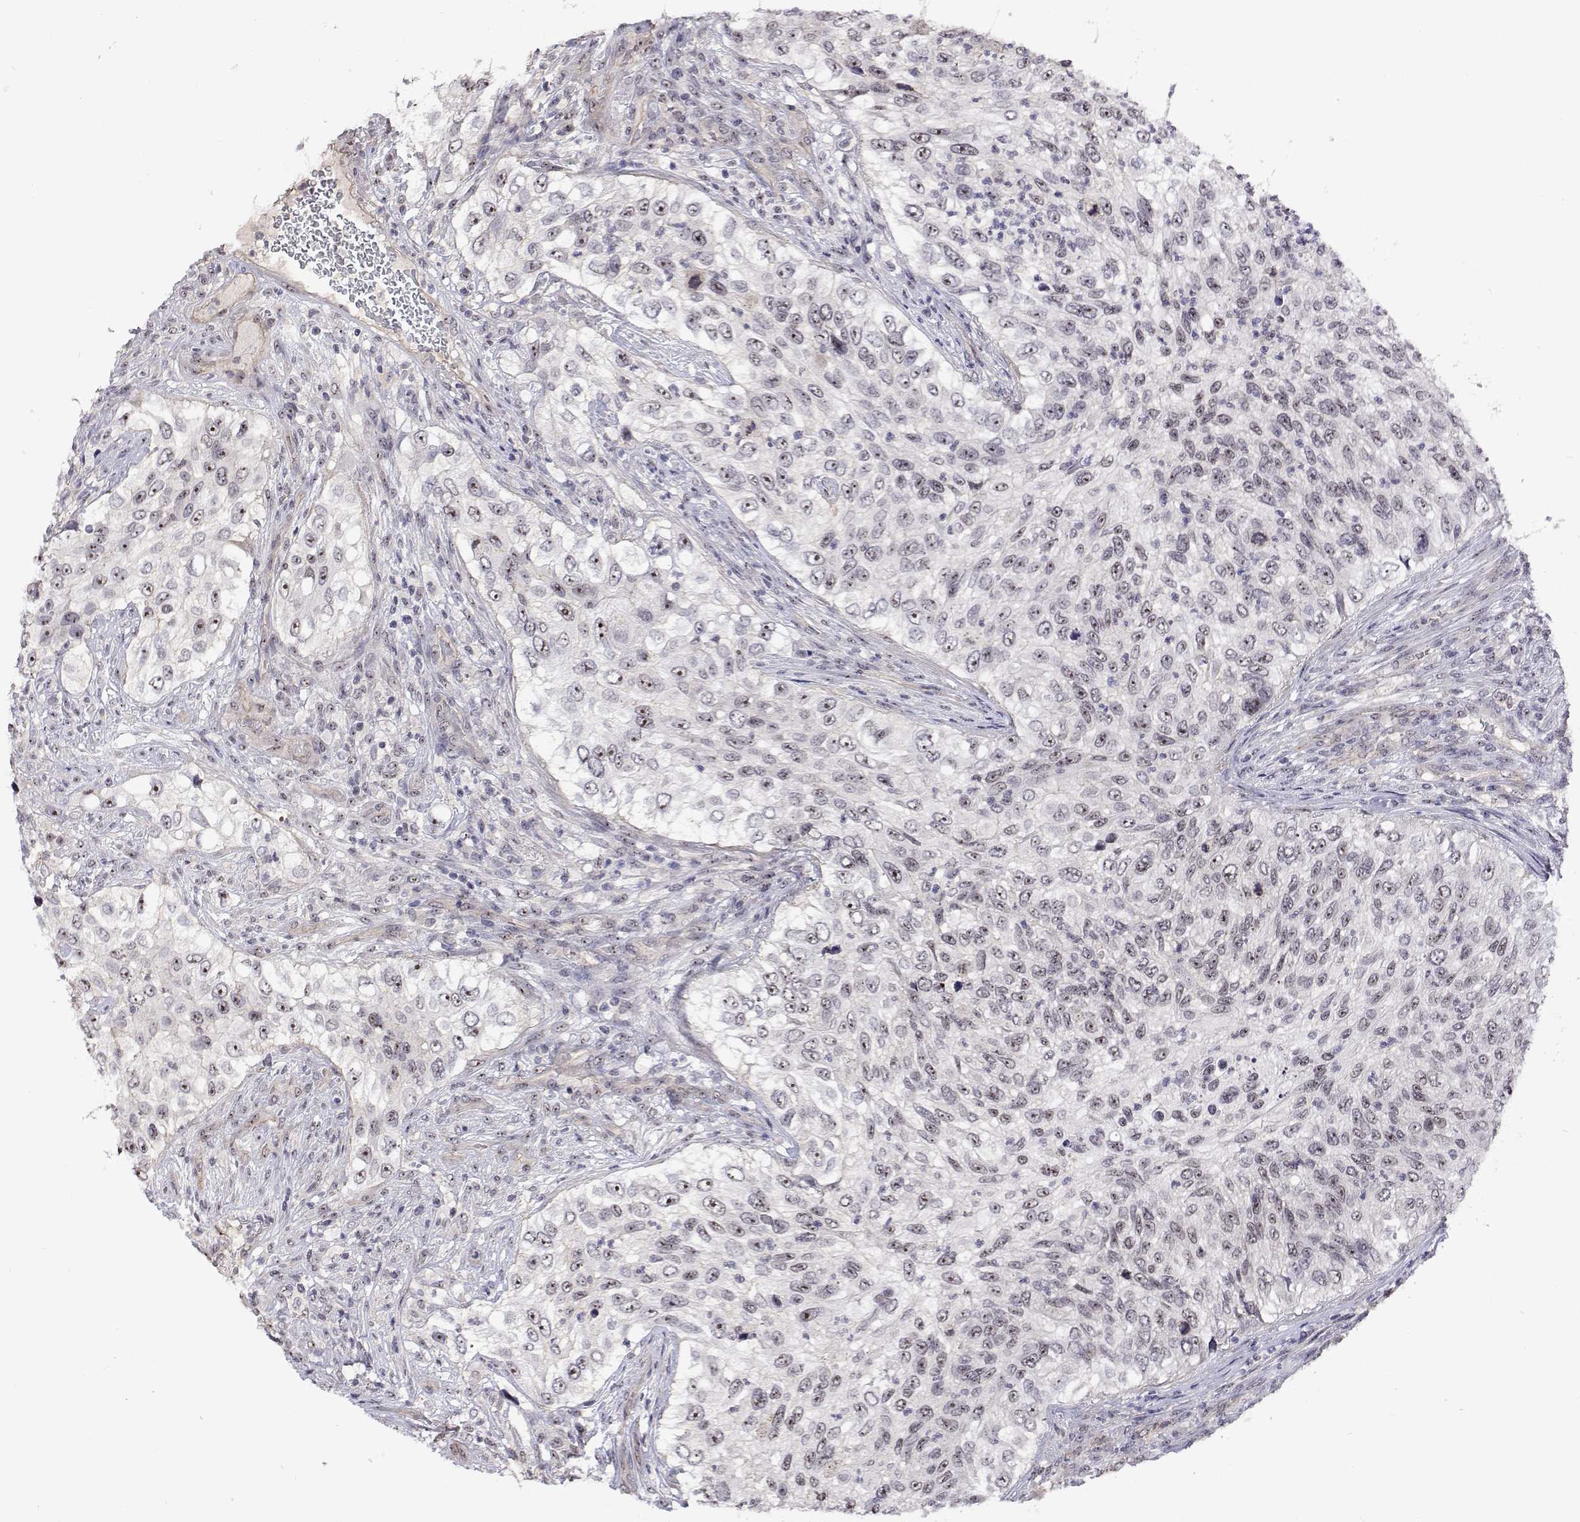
{"staining": {"intensity": "weak", "quantity": "<25%", "location": "nuclear"}, "tissue": "urothelial cancer", "cell_type": "Tumor cells", "image_type": "cancer", "snomed": [{"axis": "morphology", "description": "Urothelial carcinoma, High grade"}, {"axis": "topography", "description": "Urinary bladder"}], "caption": "The photomicrograph reveals no staining of tumor cells in high-grade urothelial carcinoma.", "gene": "NHP2", "patient": {"sex": "female", "age": 60}}